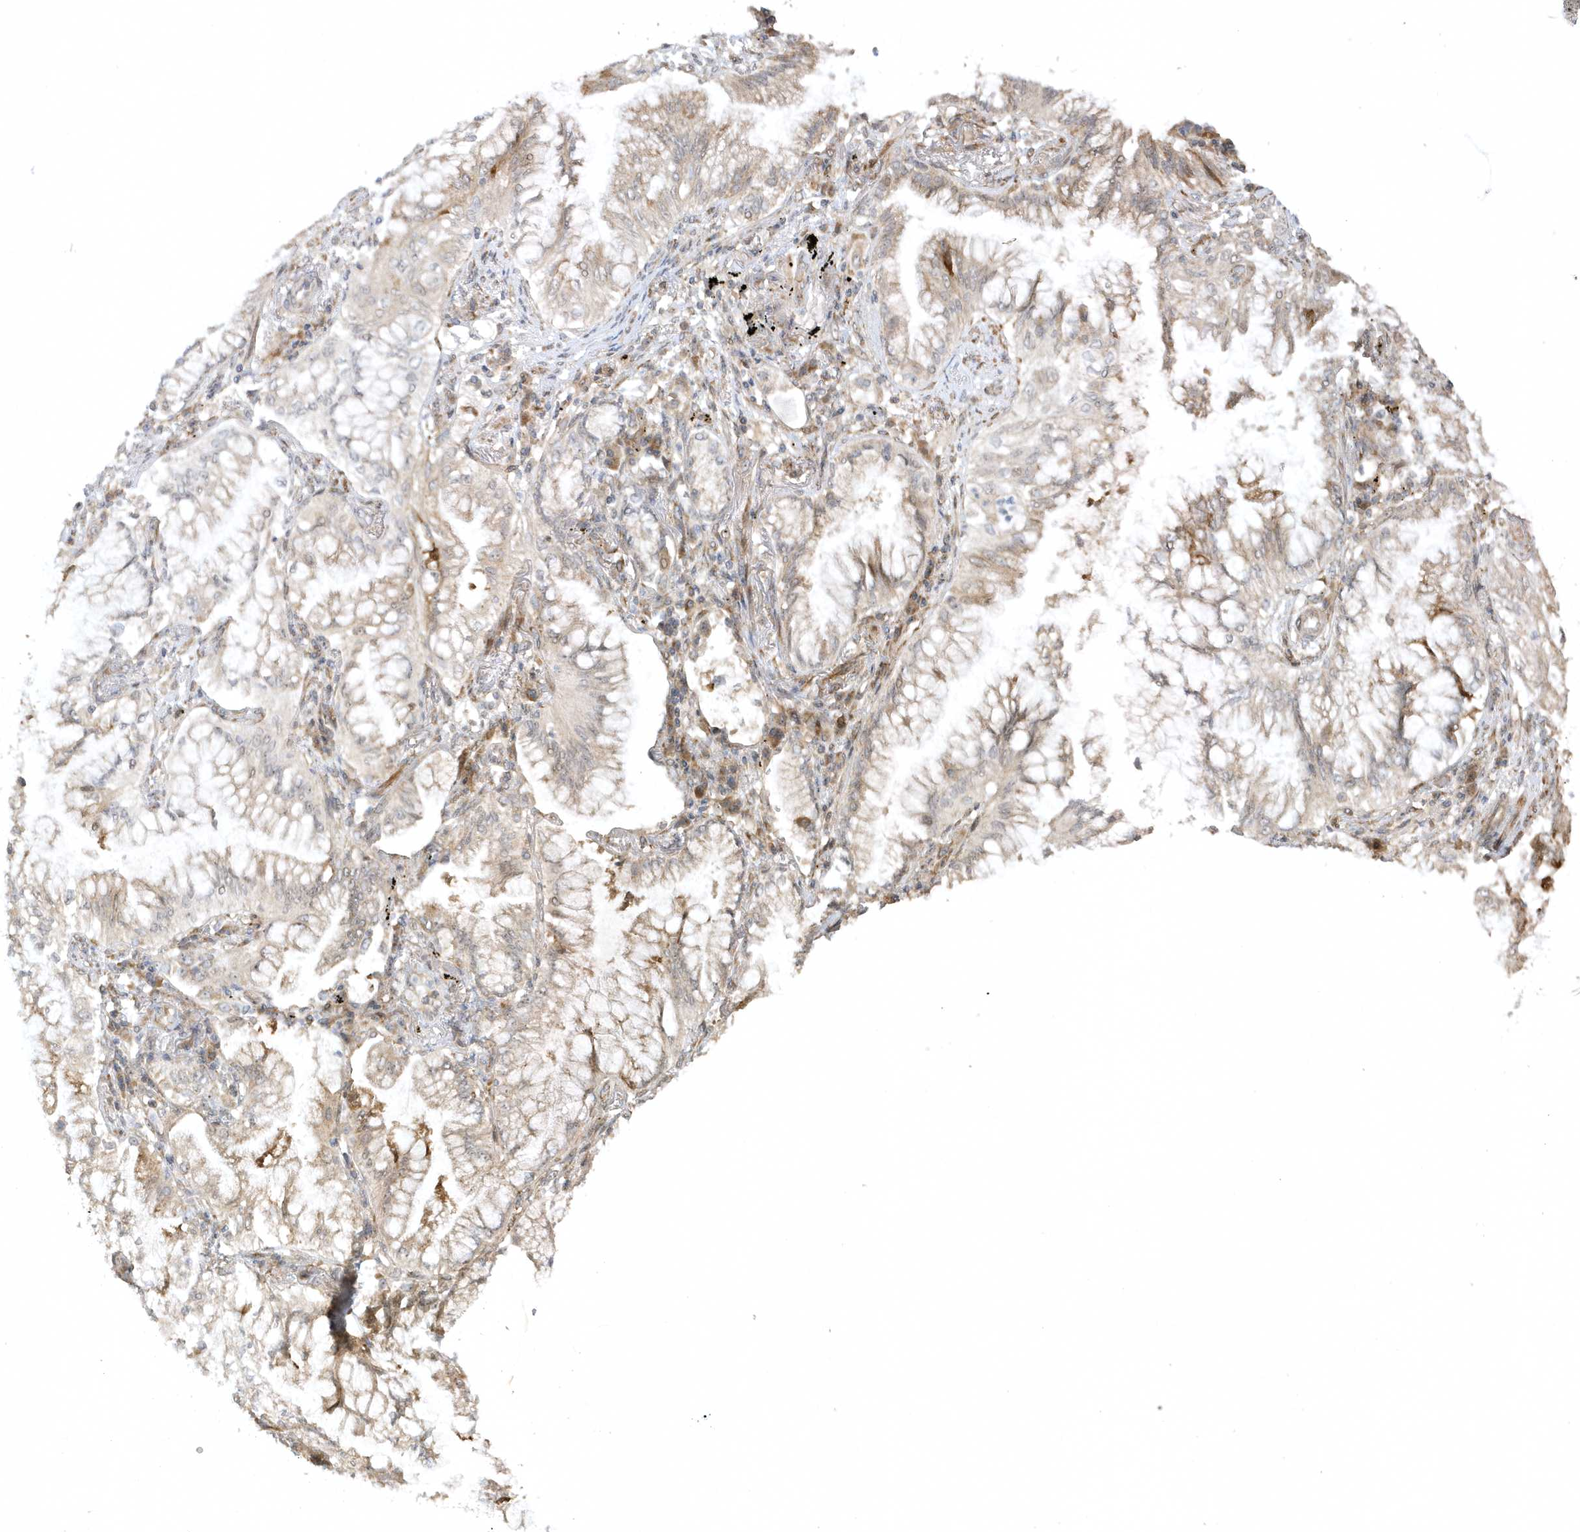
{"staining": {"intensity": "weak", "quantity": "25%-75%", "location": "cytoplasmic/membranous"}, "tissue": "lung cancer", "cell_type": "Tumor cells", "image_type": "cancer", "snomed": [{"axis": "morphology", "description": "Adenocarcinoma, NOS"}, {"axis": "topography", "description": "Lung"}], "caption": "Immunohistochemical staining of adenocarcinoma (lung) shows low levels of weak cytoplasmic/membranous positivity in approximately 25%-75% of tumor cells.", "gene": "ECM2", "patient": {"sex": "female", "age": 70}}